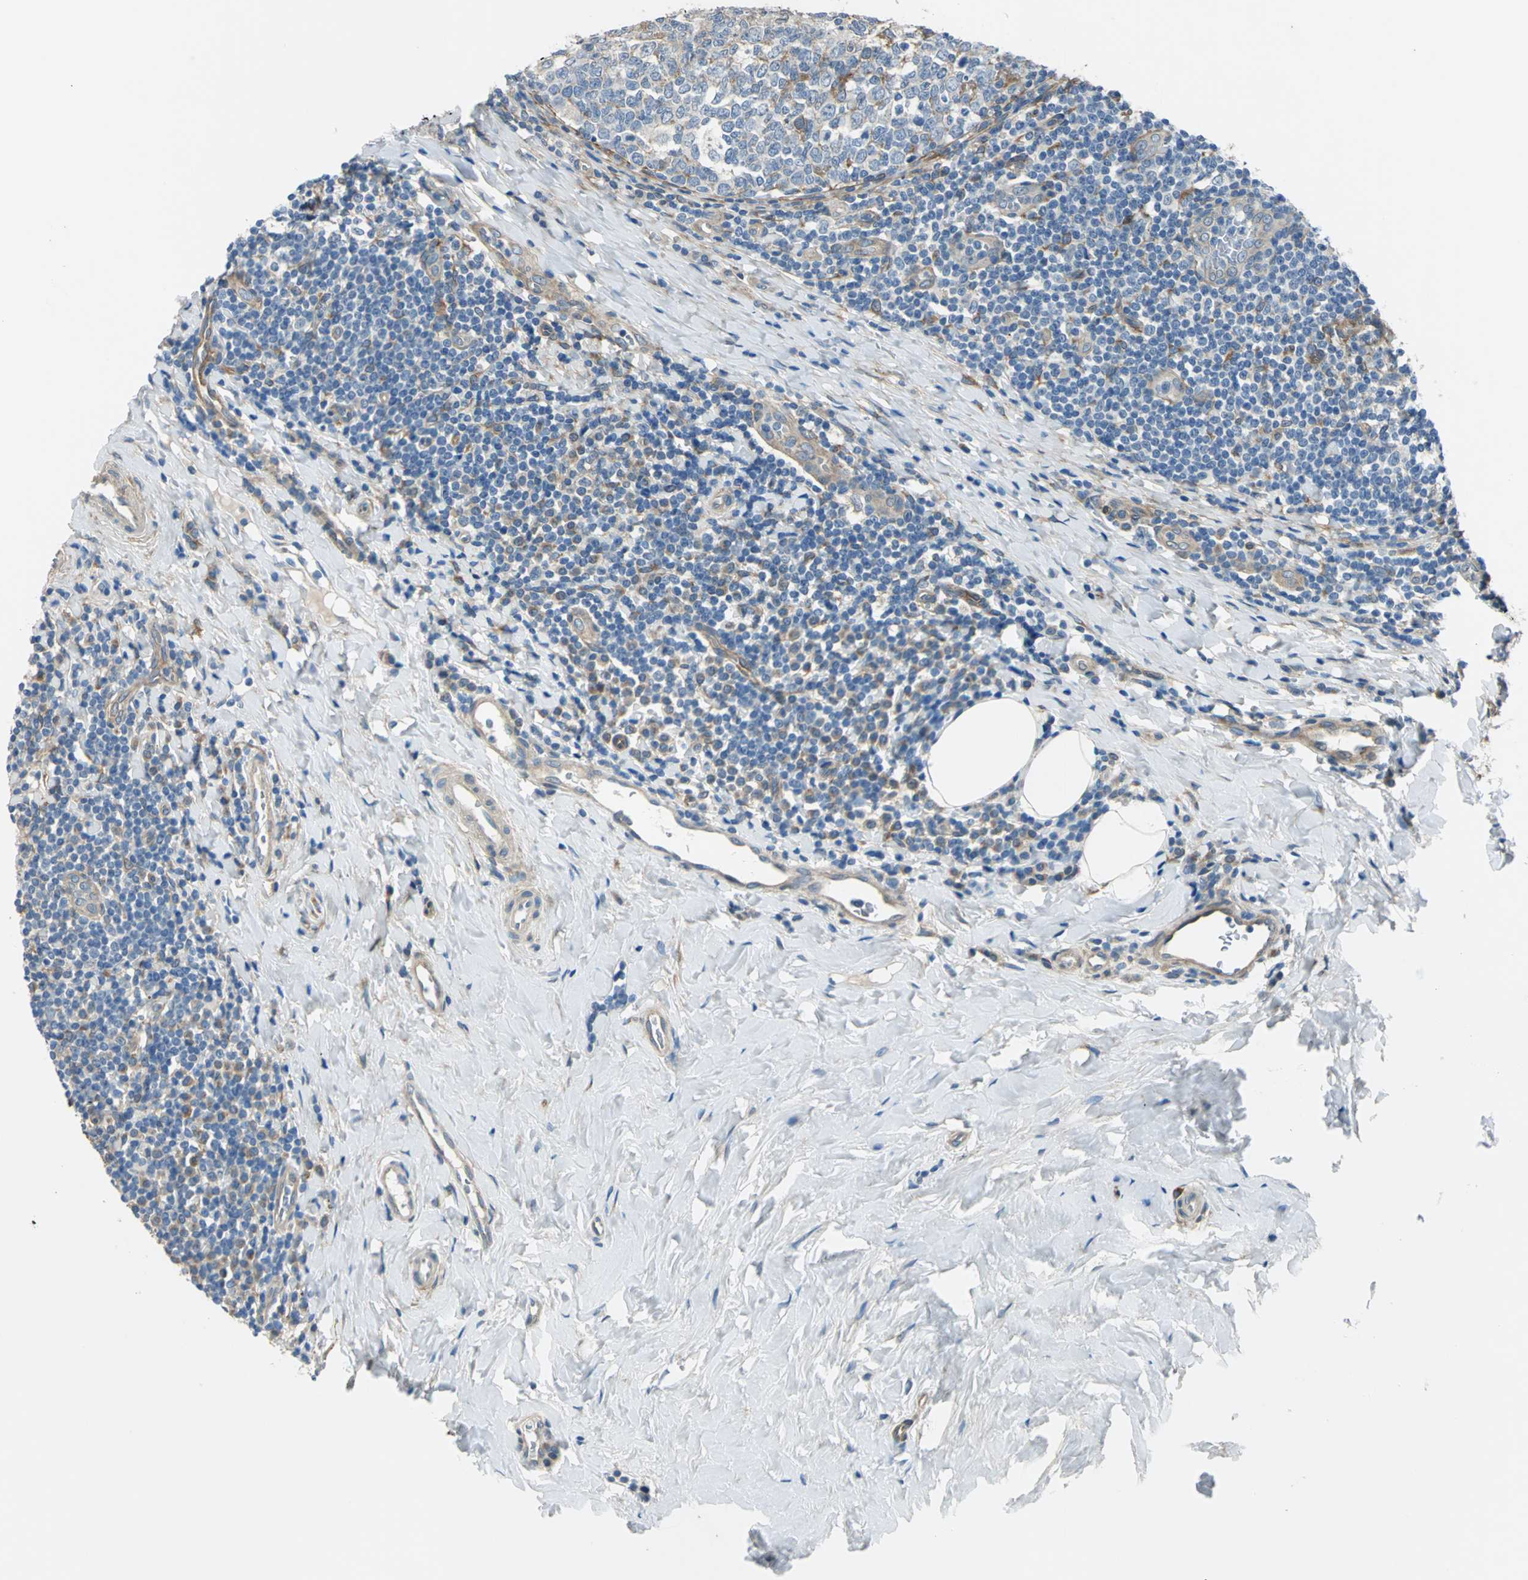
{"staining": {"intensity": "negative", "quantity": "none", "location": "none"}, "tissue": "tonsil", "cell_type": "Germinal center cells", "image_type": "normal", "snomed": [{"axis": "morphology", "description": "Normal tissue, NOS"}, {"axis": "topography", "description": "Tonsil"}], "caption": "This is an IHC histopathology image of normal tonsil. There is no staining in germinal center cells.", "gene": "CDC42EP1", "patient": {"sex": "male", "age": 31}}